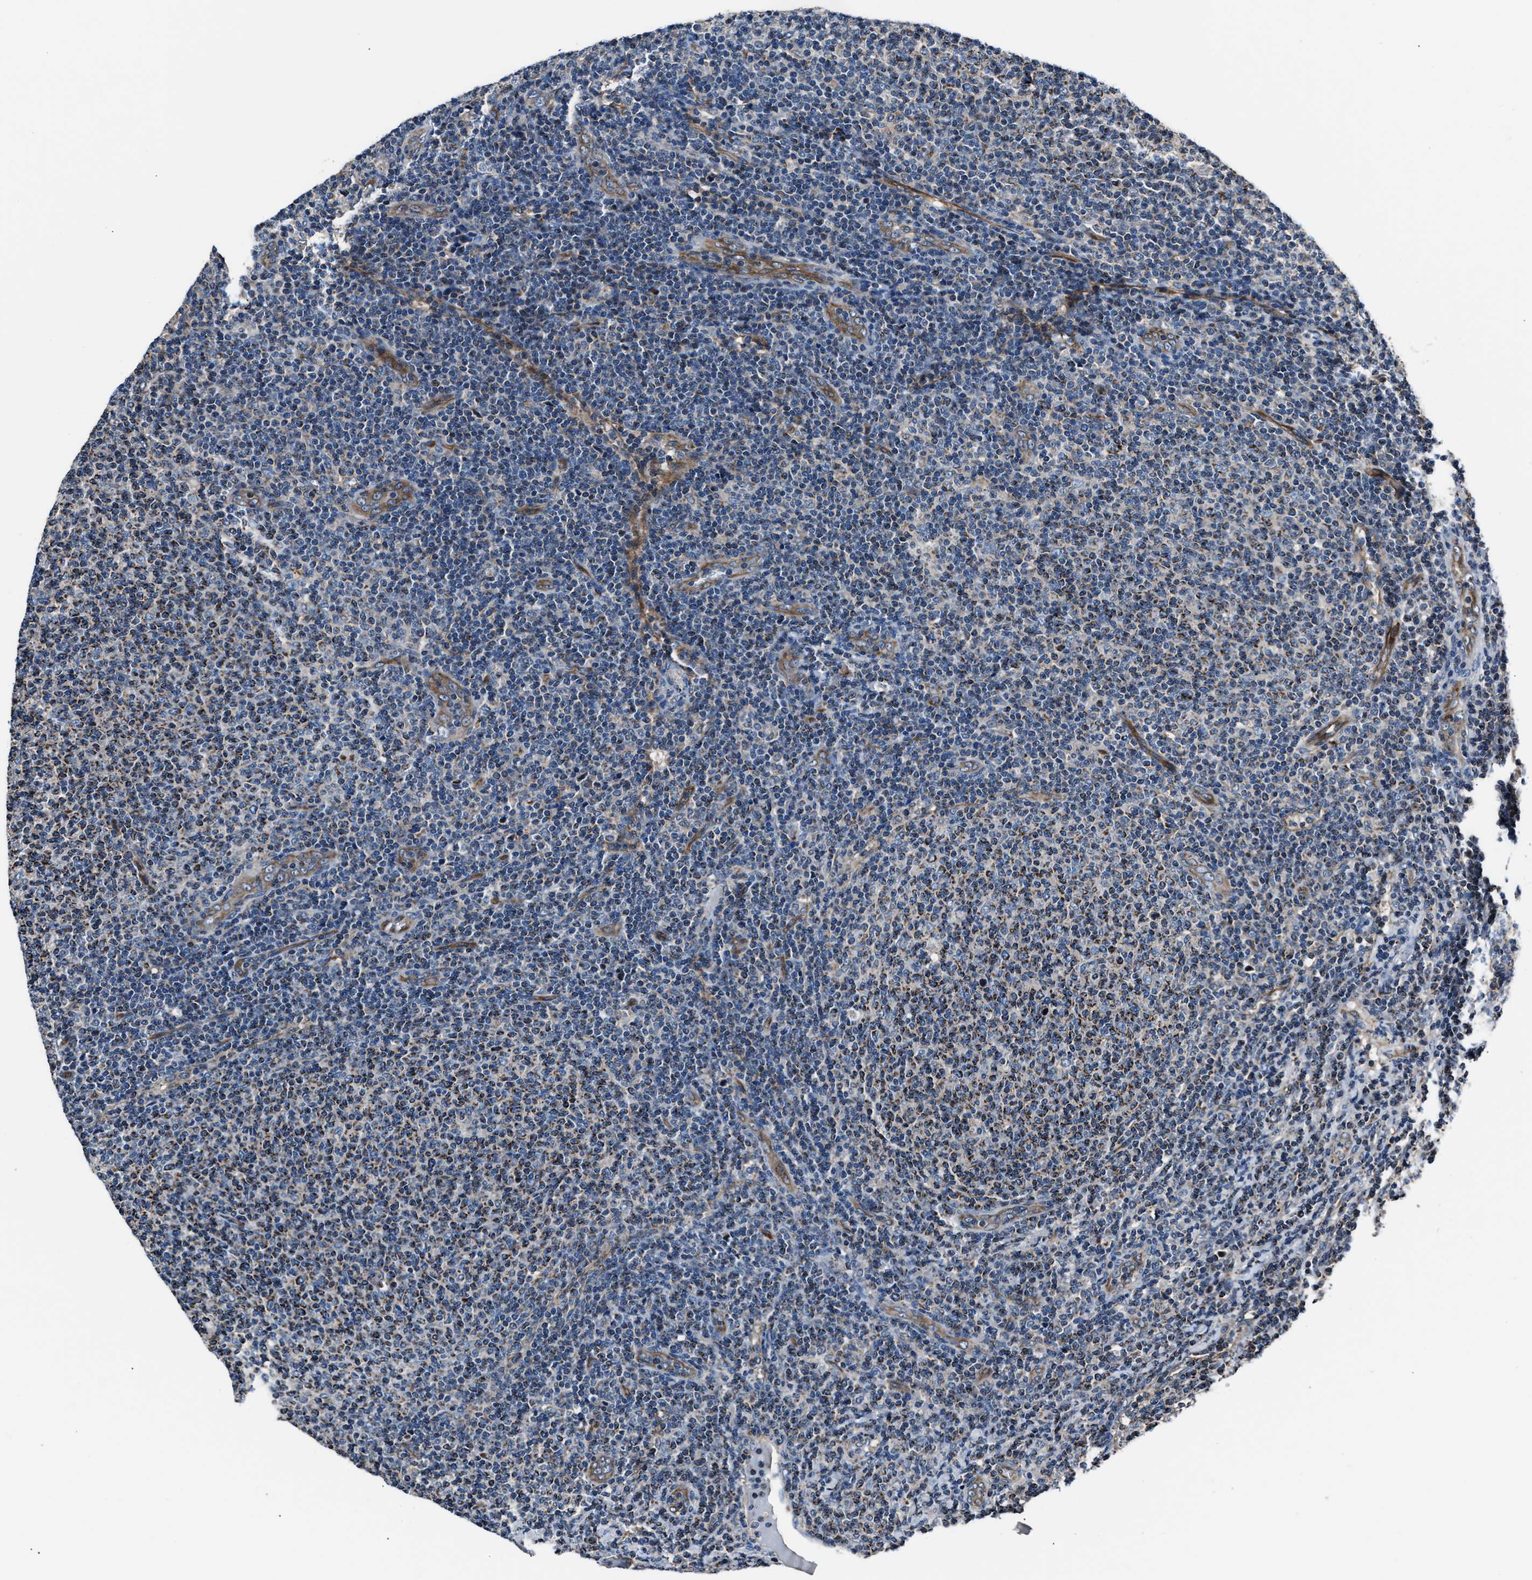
{"staining": {"intensity": "moderate", "quantity": "25%-75%", "location": "cytoplasmic/membranous"}, "tissue": "lymphoma", "cell_type": "Tumor cells", "image_type": "cancer", "snomed": [{"axis": "morphology", "description": "Malignant lymphoma, non-Hodgkin's type, Low grade"}, {"axis": "topography", "description": "Lymph node"}], "caption": "IHC image of malignant lymphoma, non-Hodgkin's type (low-grade) stained for a protein (brown), which reveals medium levels of moderate cytoplasmic/membranous staining in approximately 25%-75% of tumor cells.", "gene": "GGCT", "patient": {"sex": "male", "age": 66}}